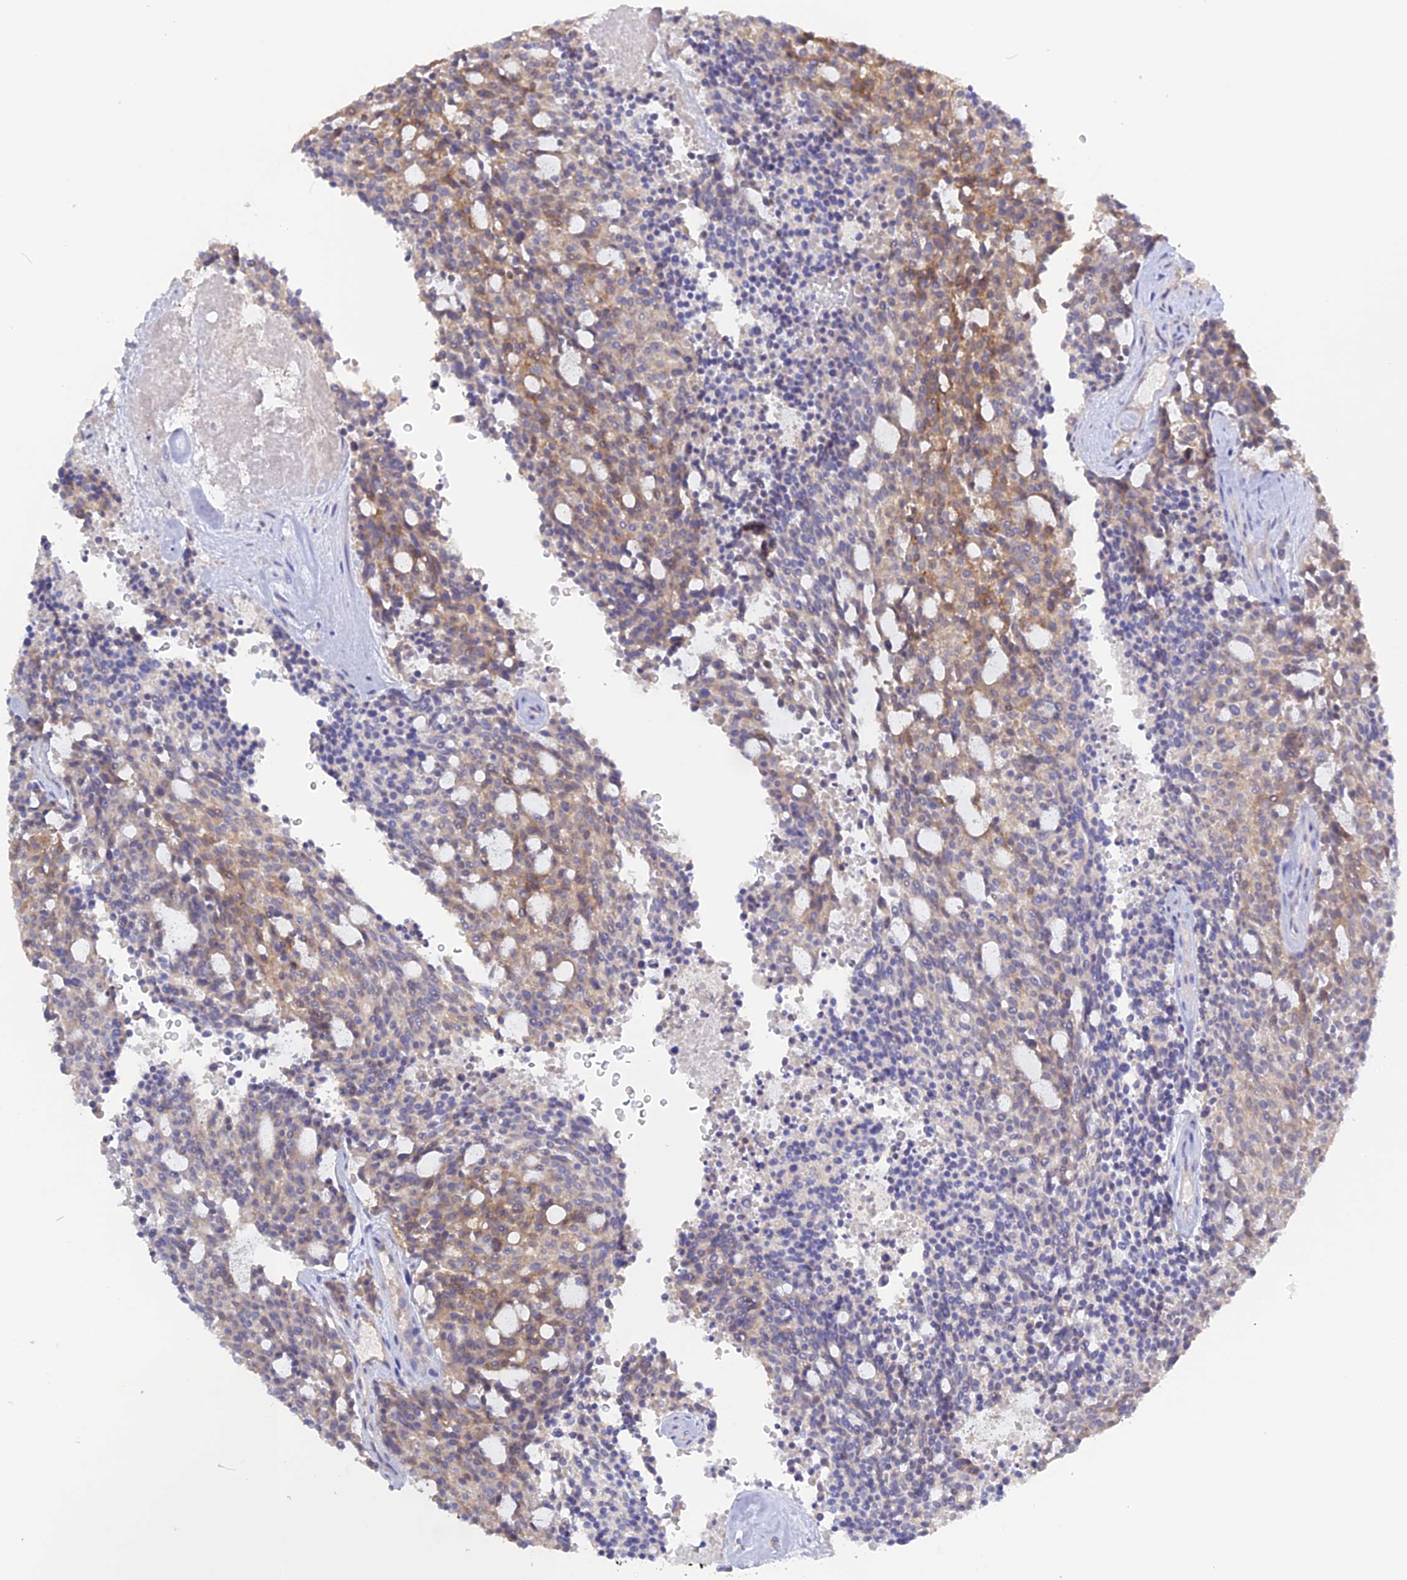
{"staining": {"intensity": "moderate", "quantity": "25%-75%", "location": "cytoplasmic/membranous"}, "tissue": "carcinoid", "cell_type": "Tumor cells", "image_type": "cancer", "snomed": [{"axis": "morphology", "description": "Carcinoid, malignant, NOS"}, {"axis": "topography", "description": "Pancreas"}], "caption": "Carcinoid (malignant) stained with immunohistochemistry exhibits moderate cytoplasmic/membranous positivity in approximately 25%-75% of tumor cells.", "gene": "ADGRA1", "patient": {"sex": "female", "age": 54}}